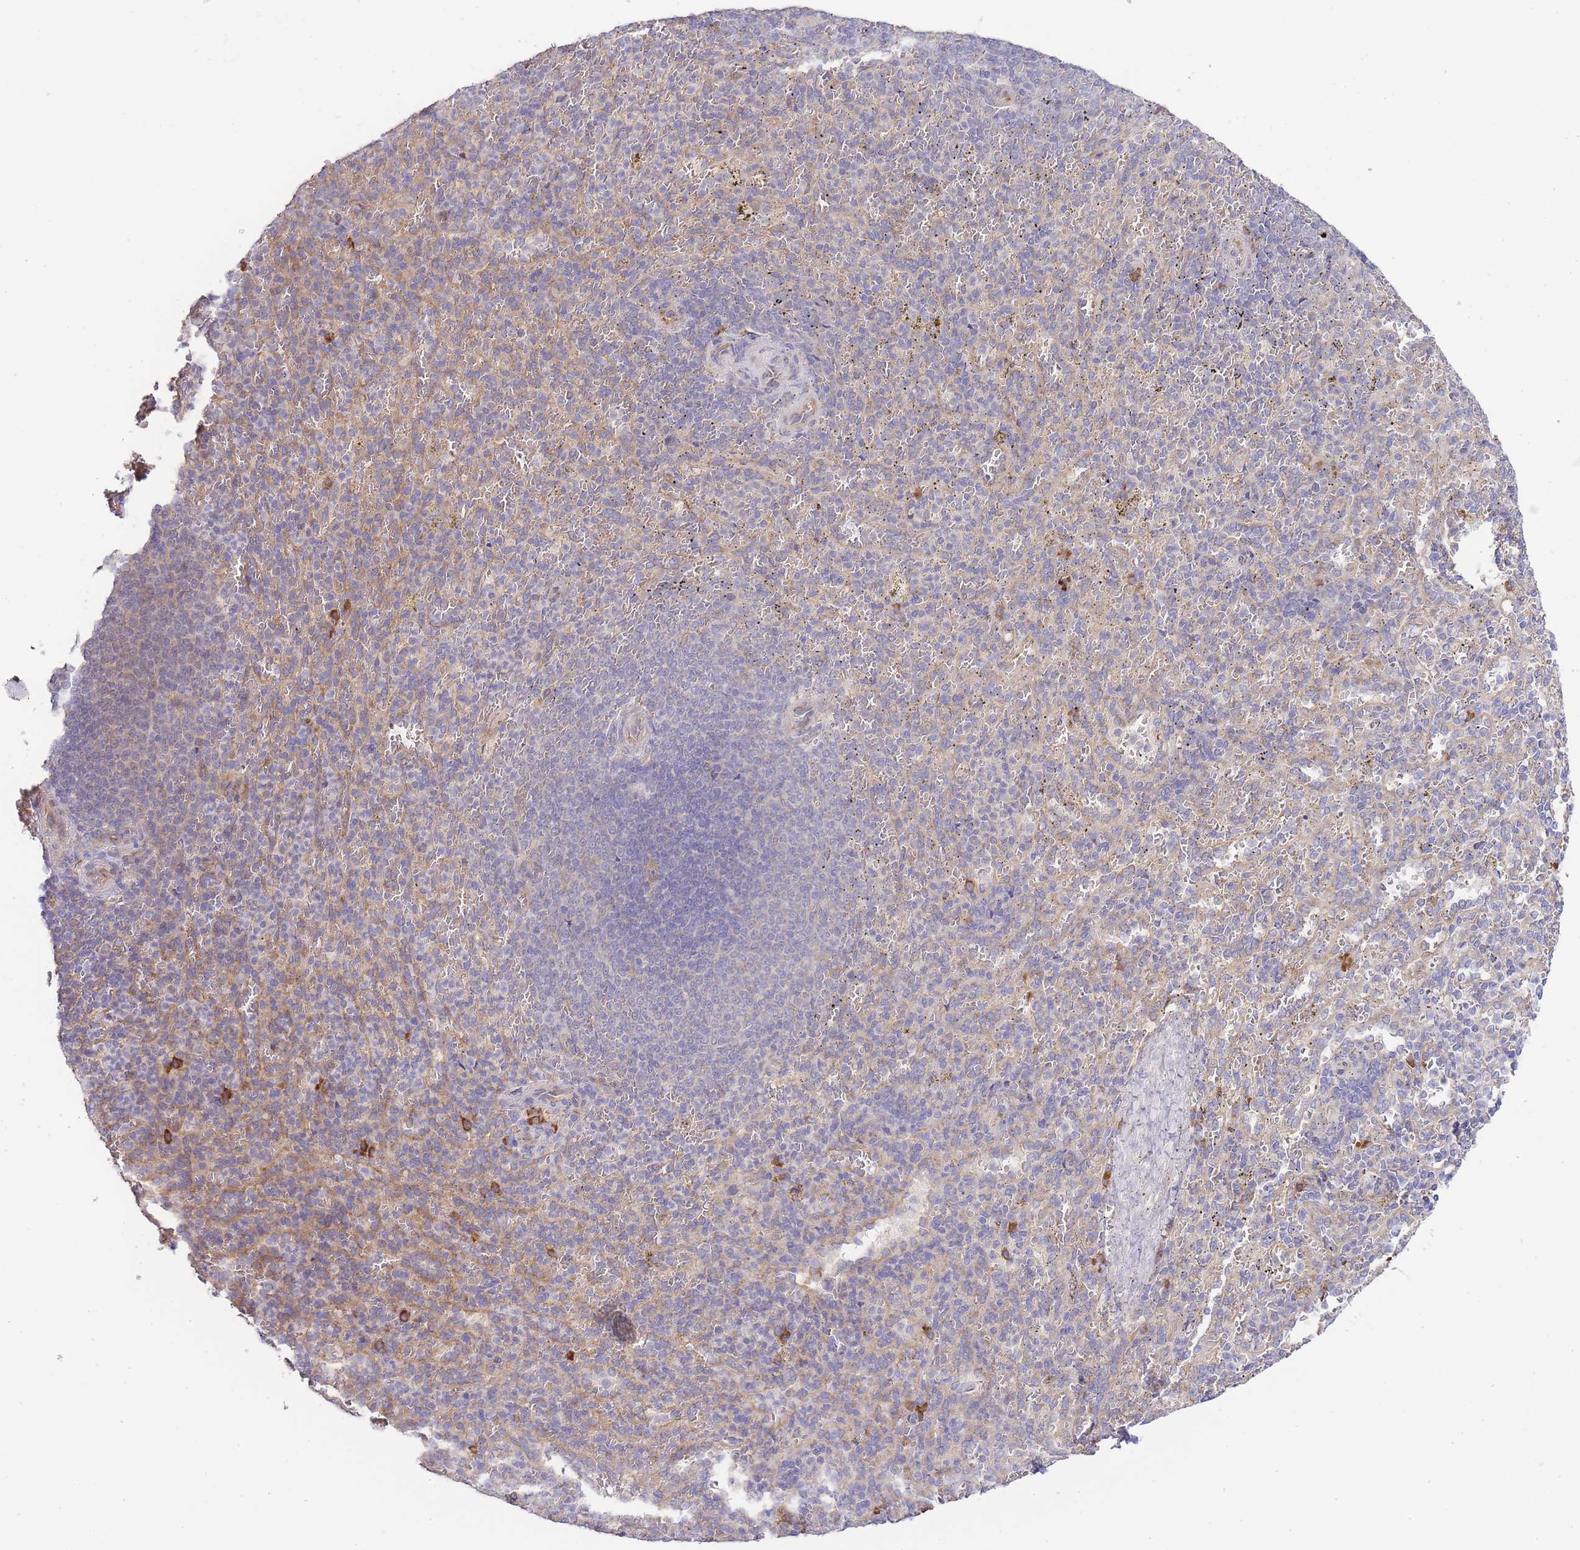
{"staining": {"intensity": "moderate", "quantity": "<25%", "location": "cytoplasmic/membranous"}, "tissue": "spleen", "cell_type": "Cells in red pulp", "image_type": "normal", "snomed": [{"axis": "morphology", "description": "Normal tissue, NOS"}, {"axis": "topography", "description": "Spleen"}], "caption": "Spleen stained with IHC shows moderate cytoplasmic/membranous positivity in approximately <25% of cells in red pulp.", "gene": "BEX1", "patient": {"sex": "female", "age": 21}}